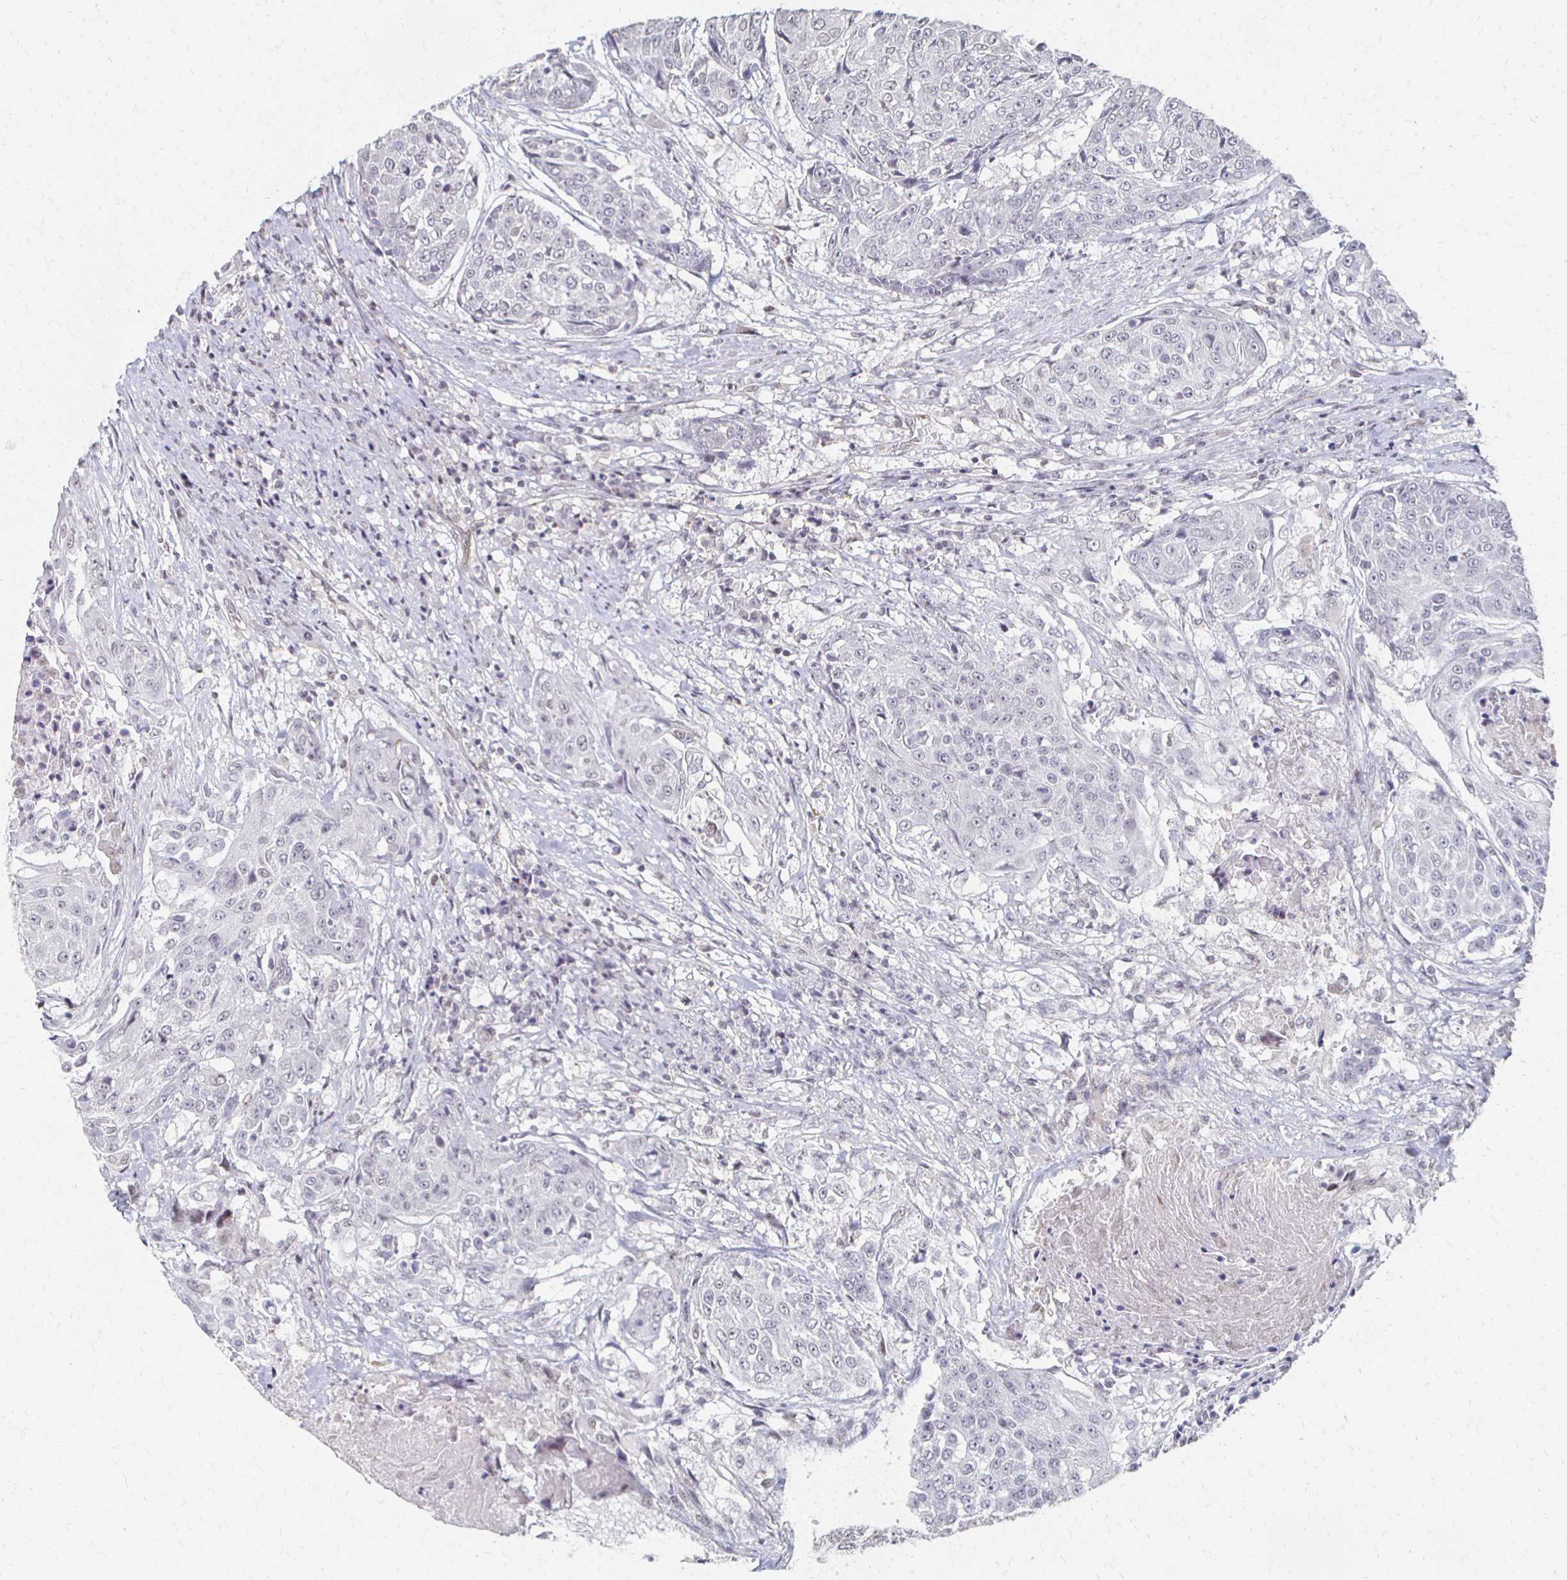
{"staining": {"intensity": "negative", "quantity": "none", "location": "none"}, "tissue": "urothelial cancer", "cell_type": "Tumor cells", "image_type": "cancer", "snomed": [{"axis": "morphology", "description": "Urothelial carcinoma, High grade"}, {"axis": "topography", "description": "Urinary bladder"}], "caption": "IHC of urothelial cancer reveals no positivity in tumor cells.", "gene": "DAB1", "patient": {"sex": "female", "age": 63}}